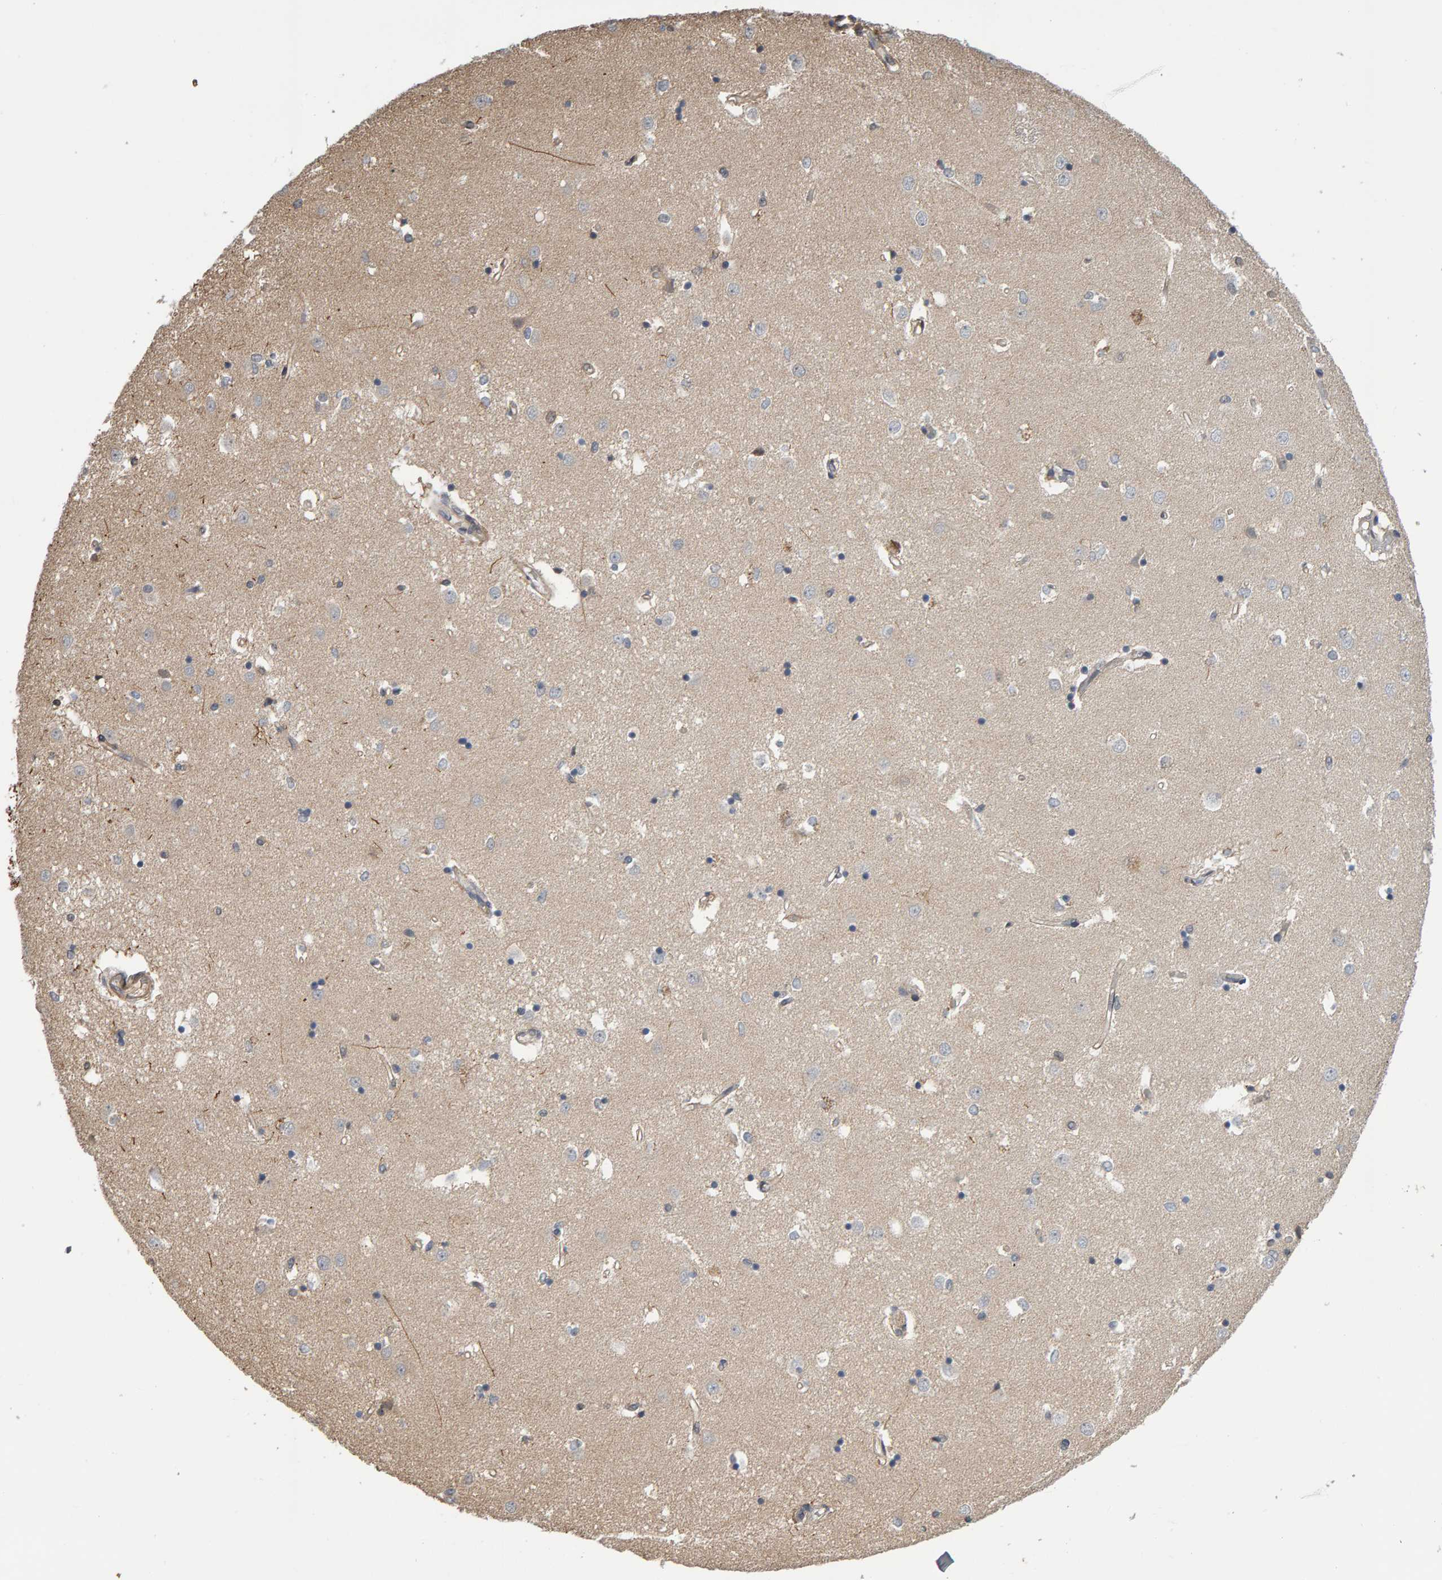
{"staining": {"intensity": "moderate", "quantity": "<25%", "location": "cytoplasmic/membranous"}, "tissue": "caudate", "cell_type": "Glial cells", "image_type": "normal", "snomed": [{"axis": "morphology", "description": "Normal tissue, NOS"}, {"axis": "topography", "description": "Lateral ventricle wall"}], "caption": "Brown immunohistochemical staining in unremarkable caudate reveals moderate cytoplasmic/membranous expression in approximately <25% of glial cells.", "gene": "COASY", "patient": {"sex": "male", "age": 45}}